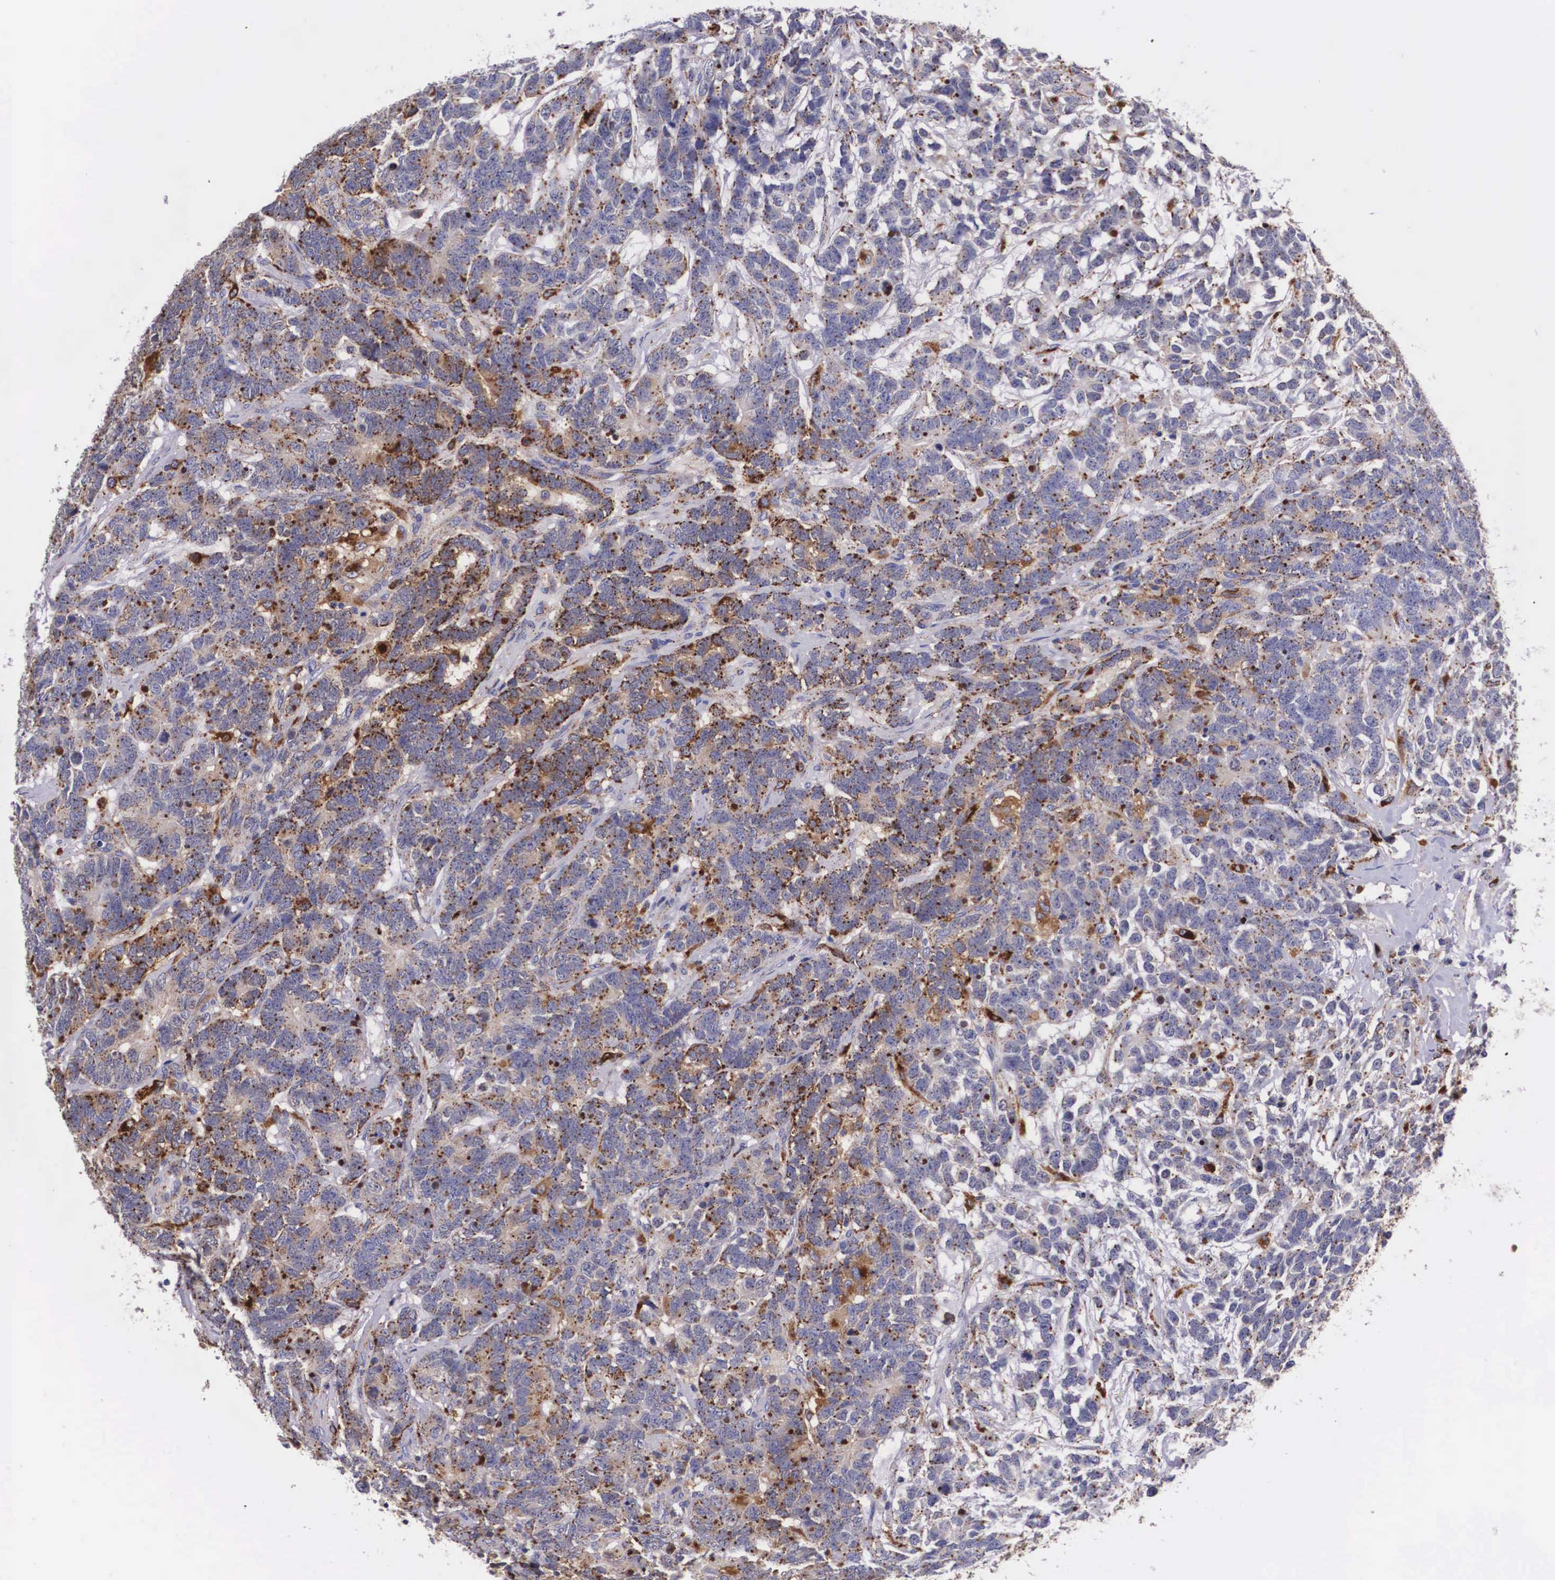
{"staining": {"intensity": "moderate", "quantity": "25%-75%", "location": "cytoplasmic/membranous"}, "tissue": "testis cancer", "cell_type": "Tumor cells", "image_type": "cancer", "snomed": [{"axis": "morphology", "description": "Carcinoma, Embryonal, NOS"}, {"axis": "topography", "description": "Testis"}], "caption": "Moderate cytoplasmic/membranous protein positivity is present in approximately 25%-75% of tumor cells in embryonal carcinoma (testis).", "gene": "NAGA", "patient": {"sex": "male", "age": 26}}